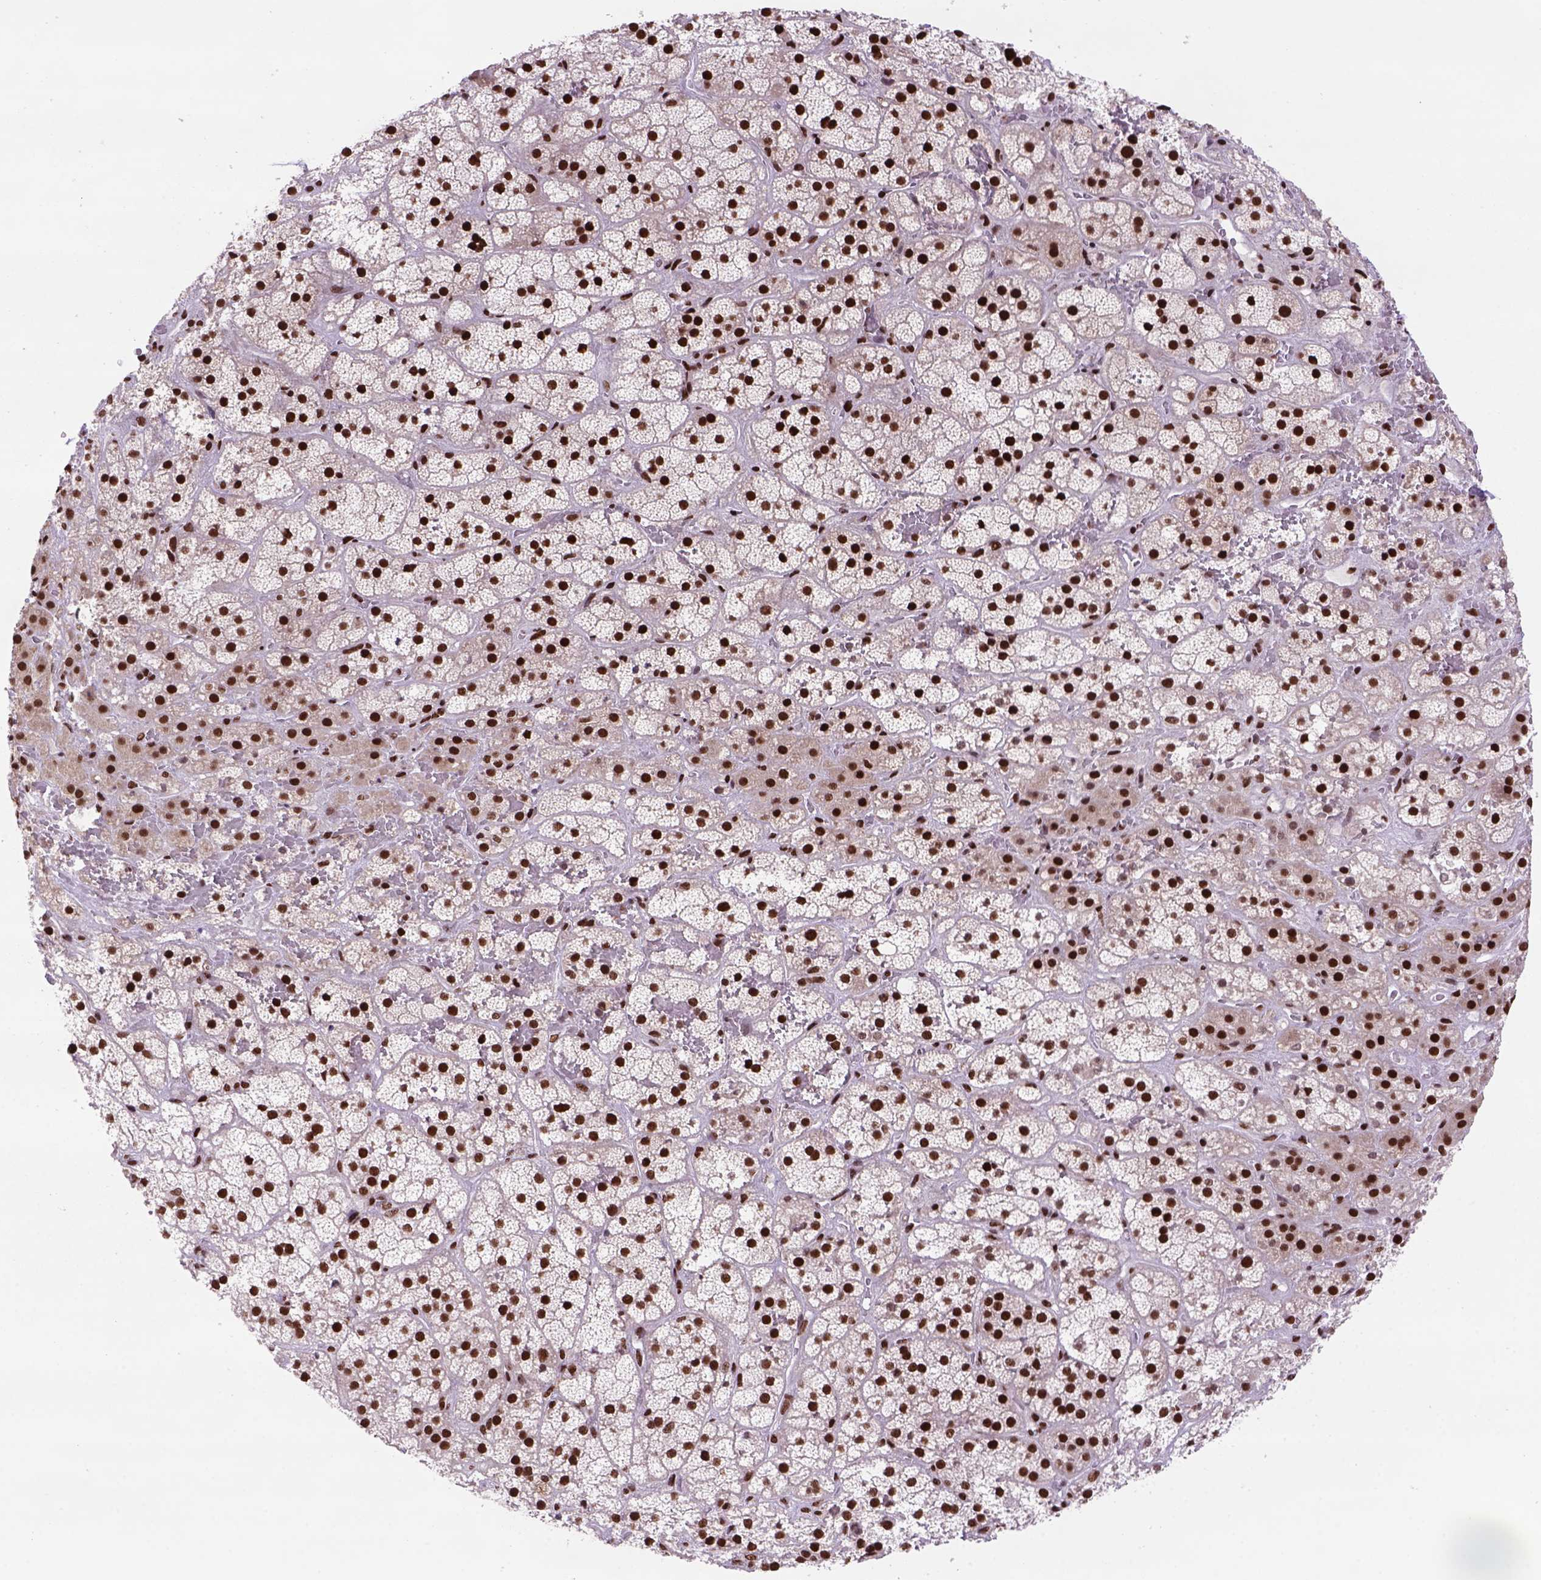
{"staining": {"intensity": "strong", "quantity": ">75%", "location": "nuclear"}, "tissue": "adrenal gland", "cell_type": "Glandular cells", "image_type": "normal", "snomed": [{"axis": "morphology", "description": "Normal tissue, NOS"}, {"axis": "topography", "description": "Adrenal gland"}], "caption": "Human adrenal gland stained for a protein (brown) demonstrates strong nuclear positive expression in approximately >75% of glandular cells.", "gene": "NSMCE2", "patient": {"sex": "male", "age": 57}}